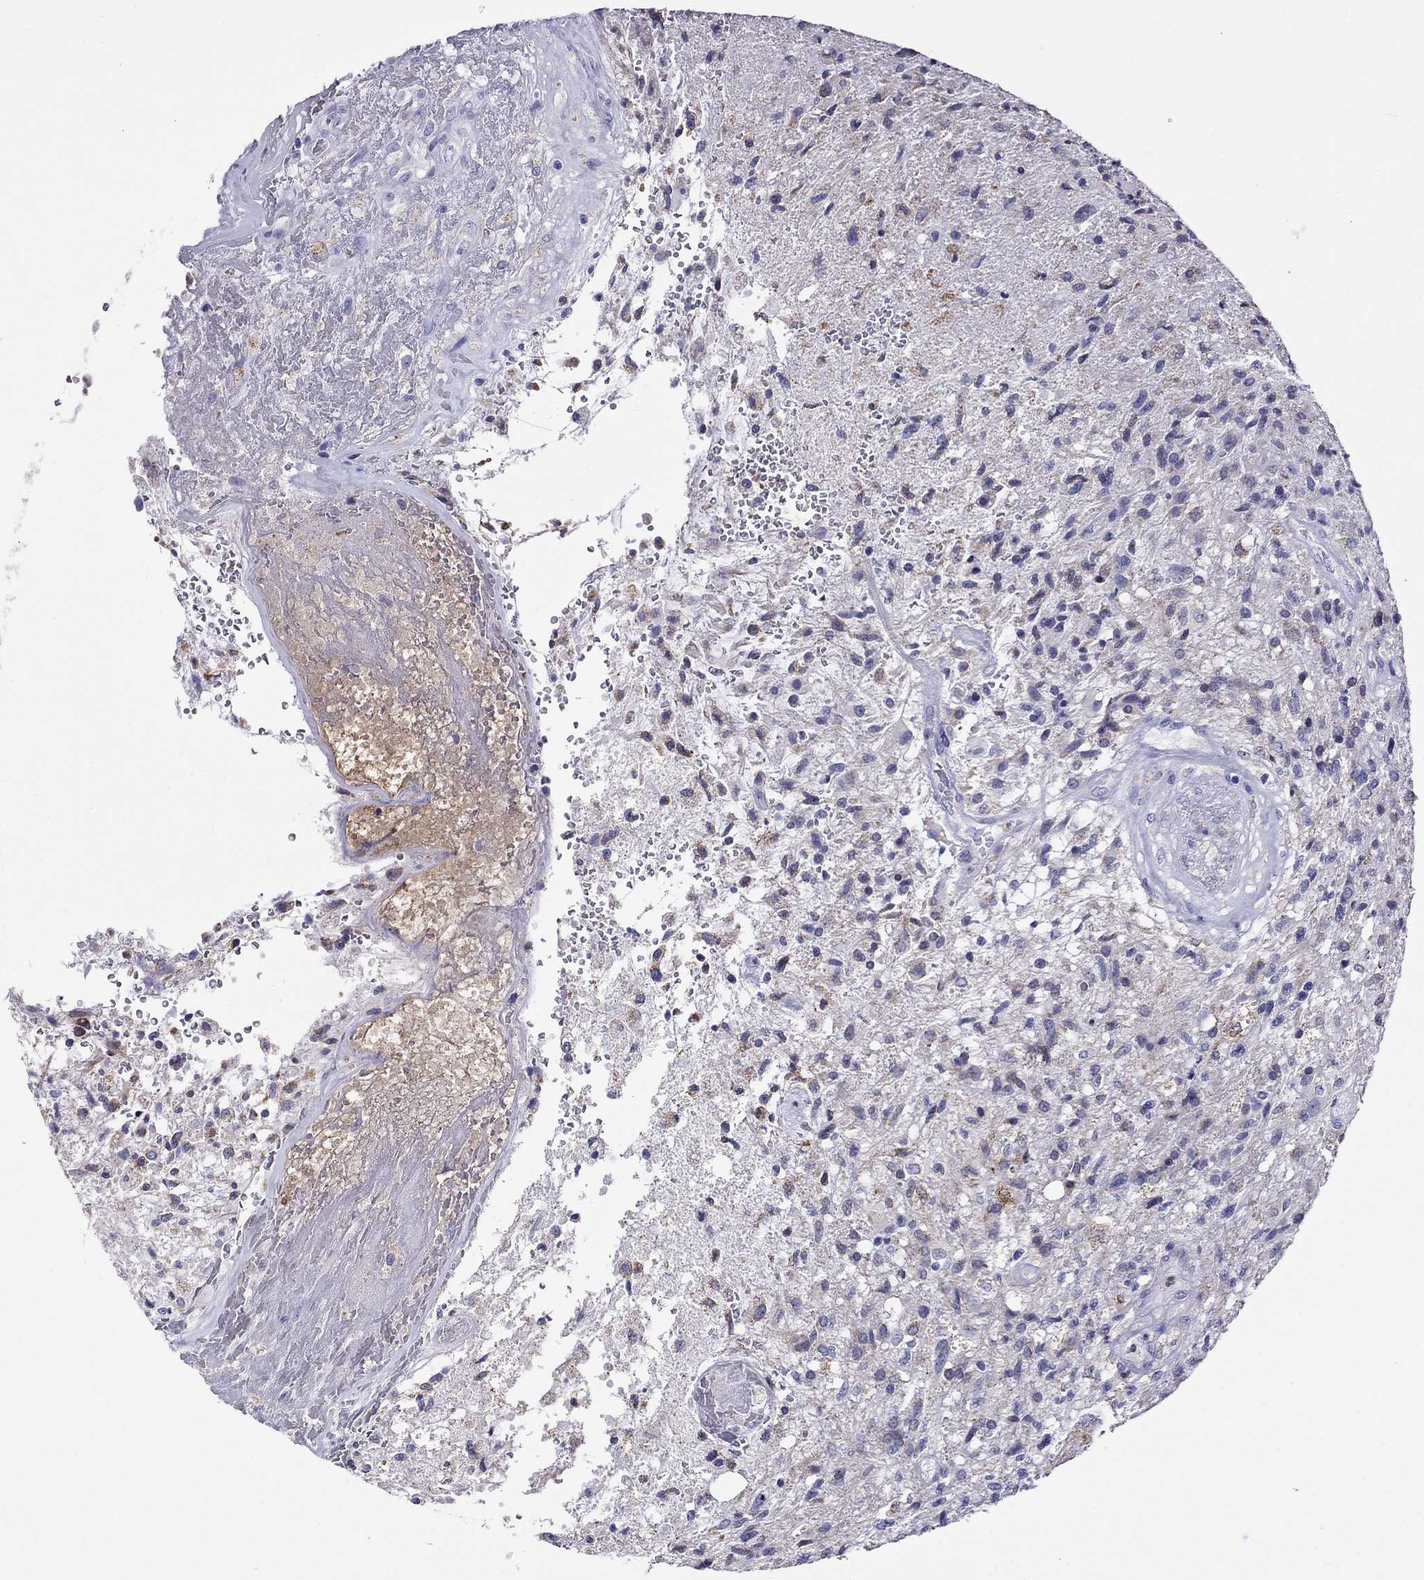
{"staining": {"intensity": "negative", "quantity": "none", "location": "none"}, "tissue": "glioma", "cell_type": "Tumor cells", "image_type": "cancer", "snomed": [{"axis": "morphology", "description": "Glioma, malignant, High grade"}, {"axis": "topography", "description": "Brain"}], "caption": "There is no significant positivity in tumor cells of glioma.", "gene": "SCG2", "patient": {"sex": "male", "age": 56}}